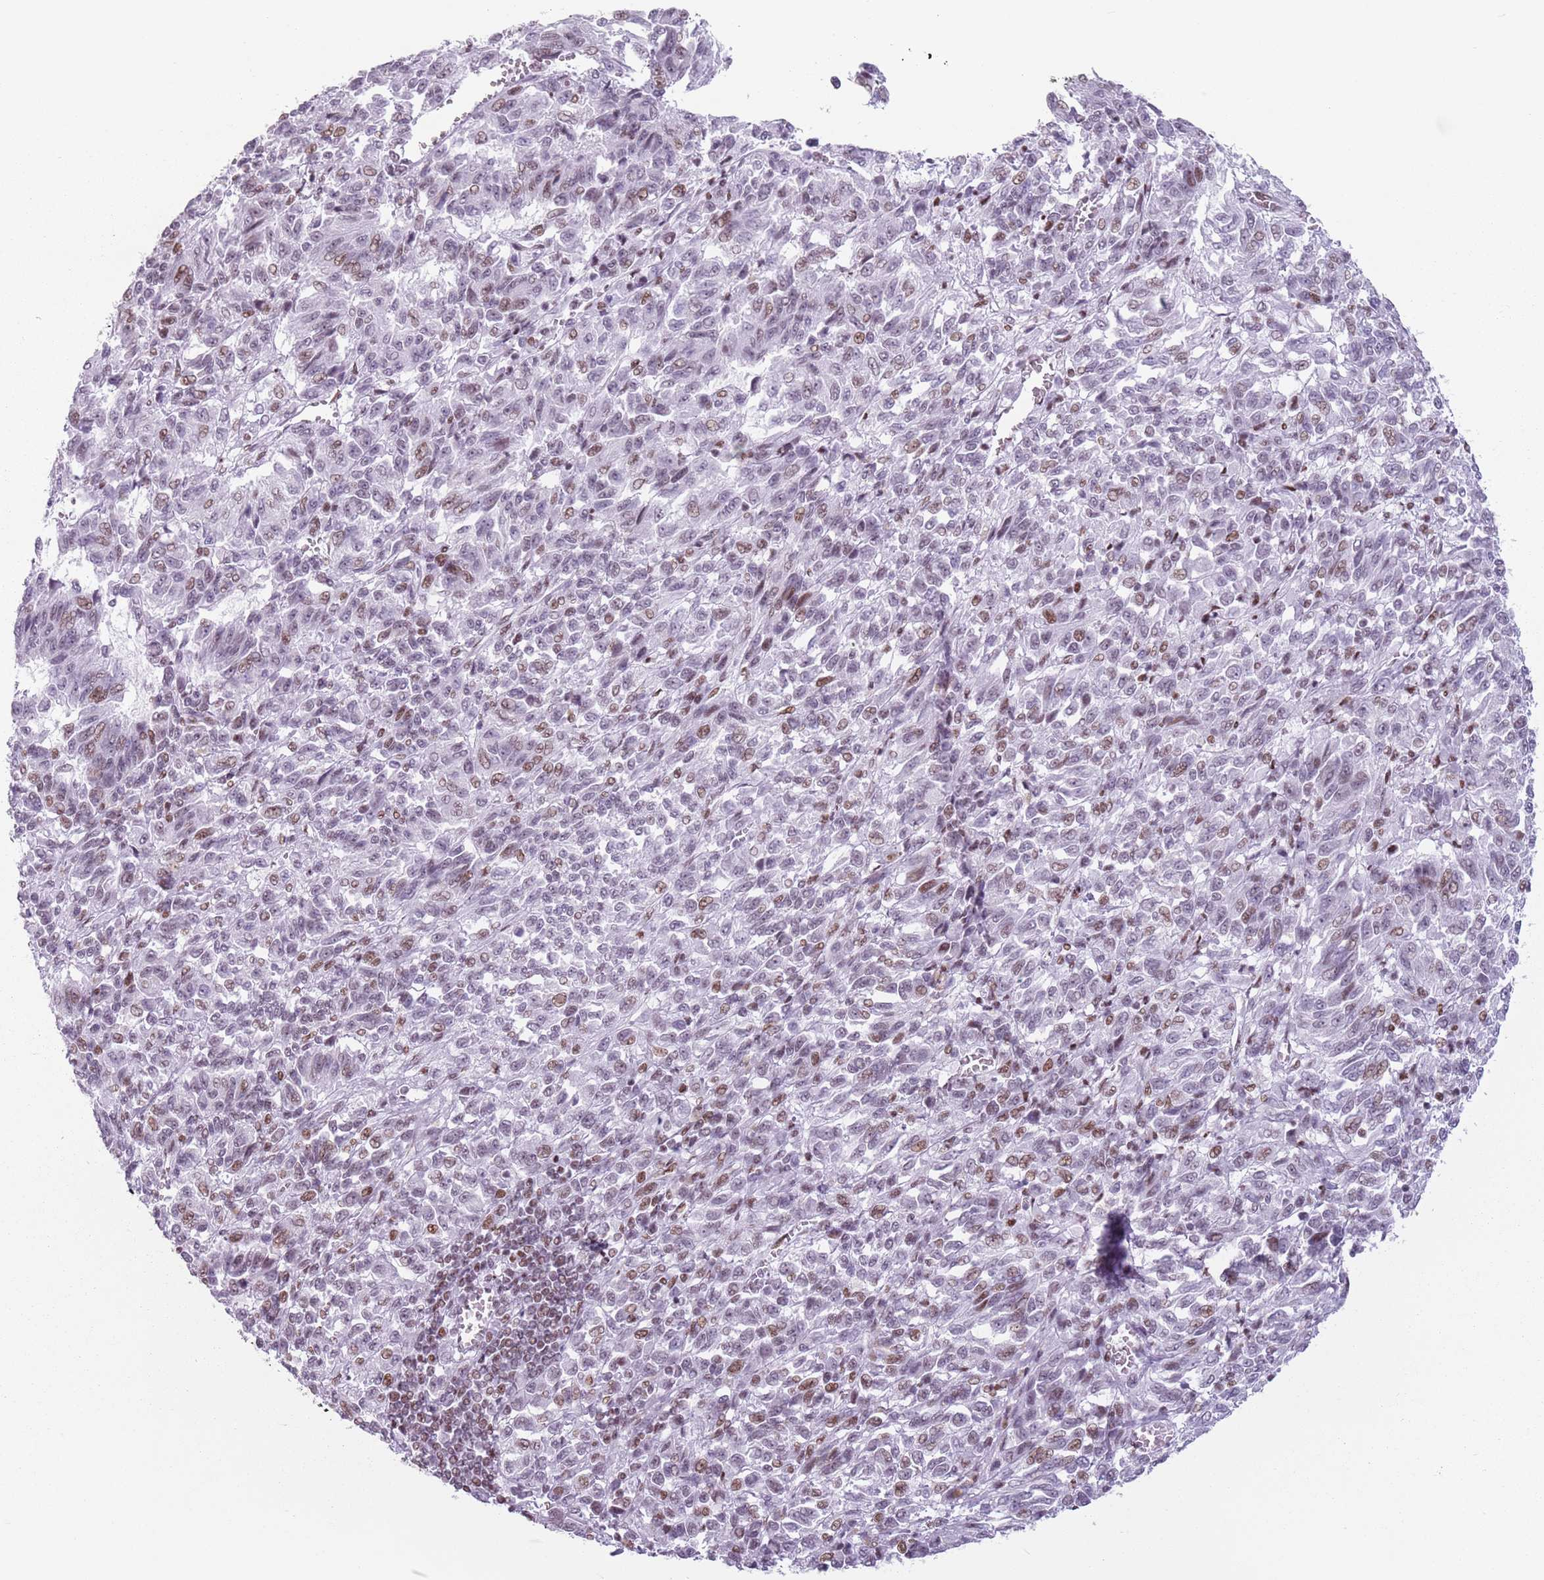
{"staining": {"intensity": "moderate", "quantity": "<25%", "location": "nuclear"}, "tissue": "melanoma", "cell_type": "Tumor cells", "image_type": "cancer", "snomed": [{"axis": "morphology", "description": "Malignant melanoma, Metastatic site"}, {"axis": "topography", "description": "Lung"}], "caption": "Protein analysis of melanoma tissue demonstrates moderate nuclear expression in about <25% of tumor cells.", "gene": "FAM104B", "patient": {"sex": "male", "age": 64}}